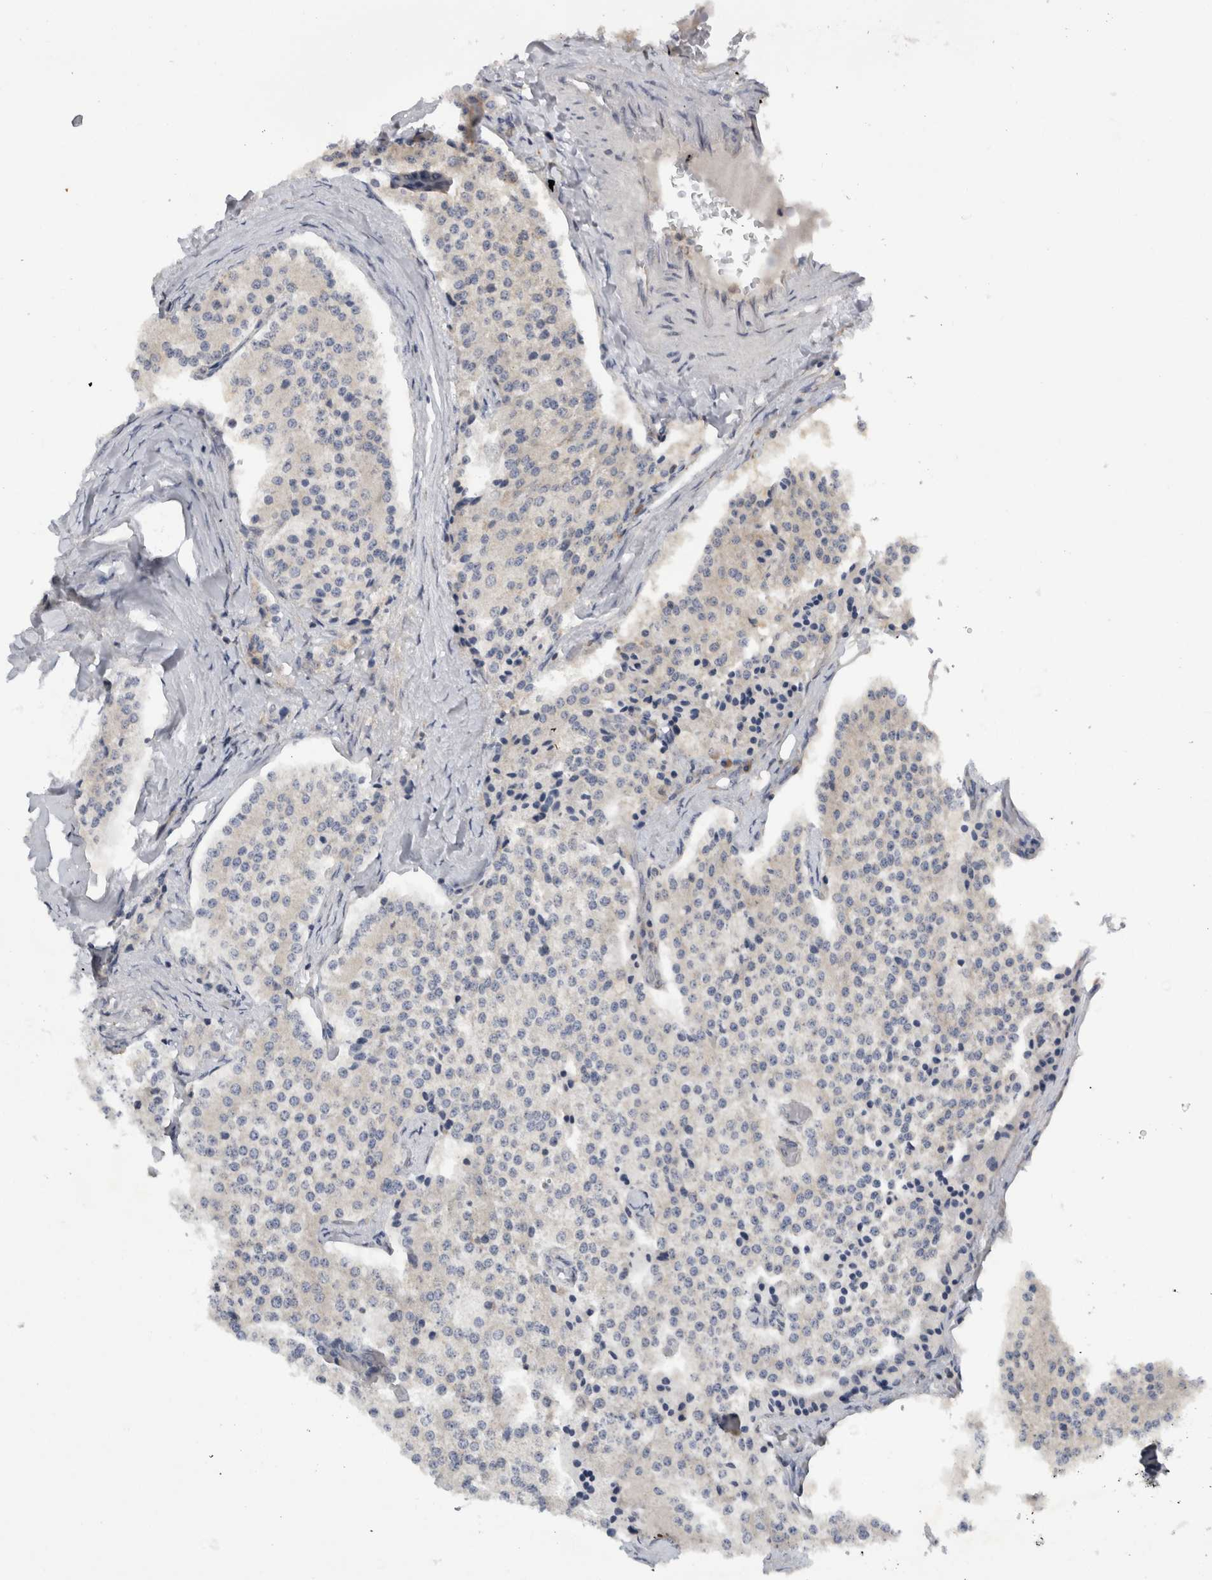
{"staining": {"intensity": "weak", "quantity": "<25%", "location": "cytoplasmic/membranous"}, "tissue": "carcinoid", "cell_type": "Tumor cells", "image_type": "cancer", "snomed": [{"axis": "morphology", "description": "Carcinoid, malignant, NOS"}, {"axis": "topography", "description": "Colon"}], "caption": "High magnification brightfield microscopy of carcinoid stained with DAB (3,3'-diaminobenzidine) (brown) and counterstained with hematoxylin (blue): tumor cells show no significant expression.", "gene": "AASDHPPT", "patient": {"sex": "female", "age": 52}}